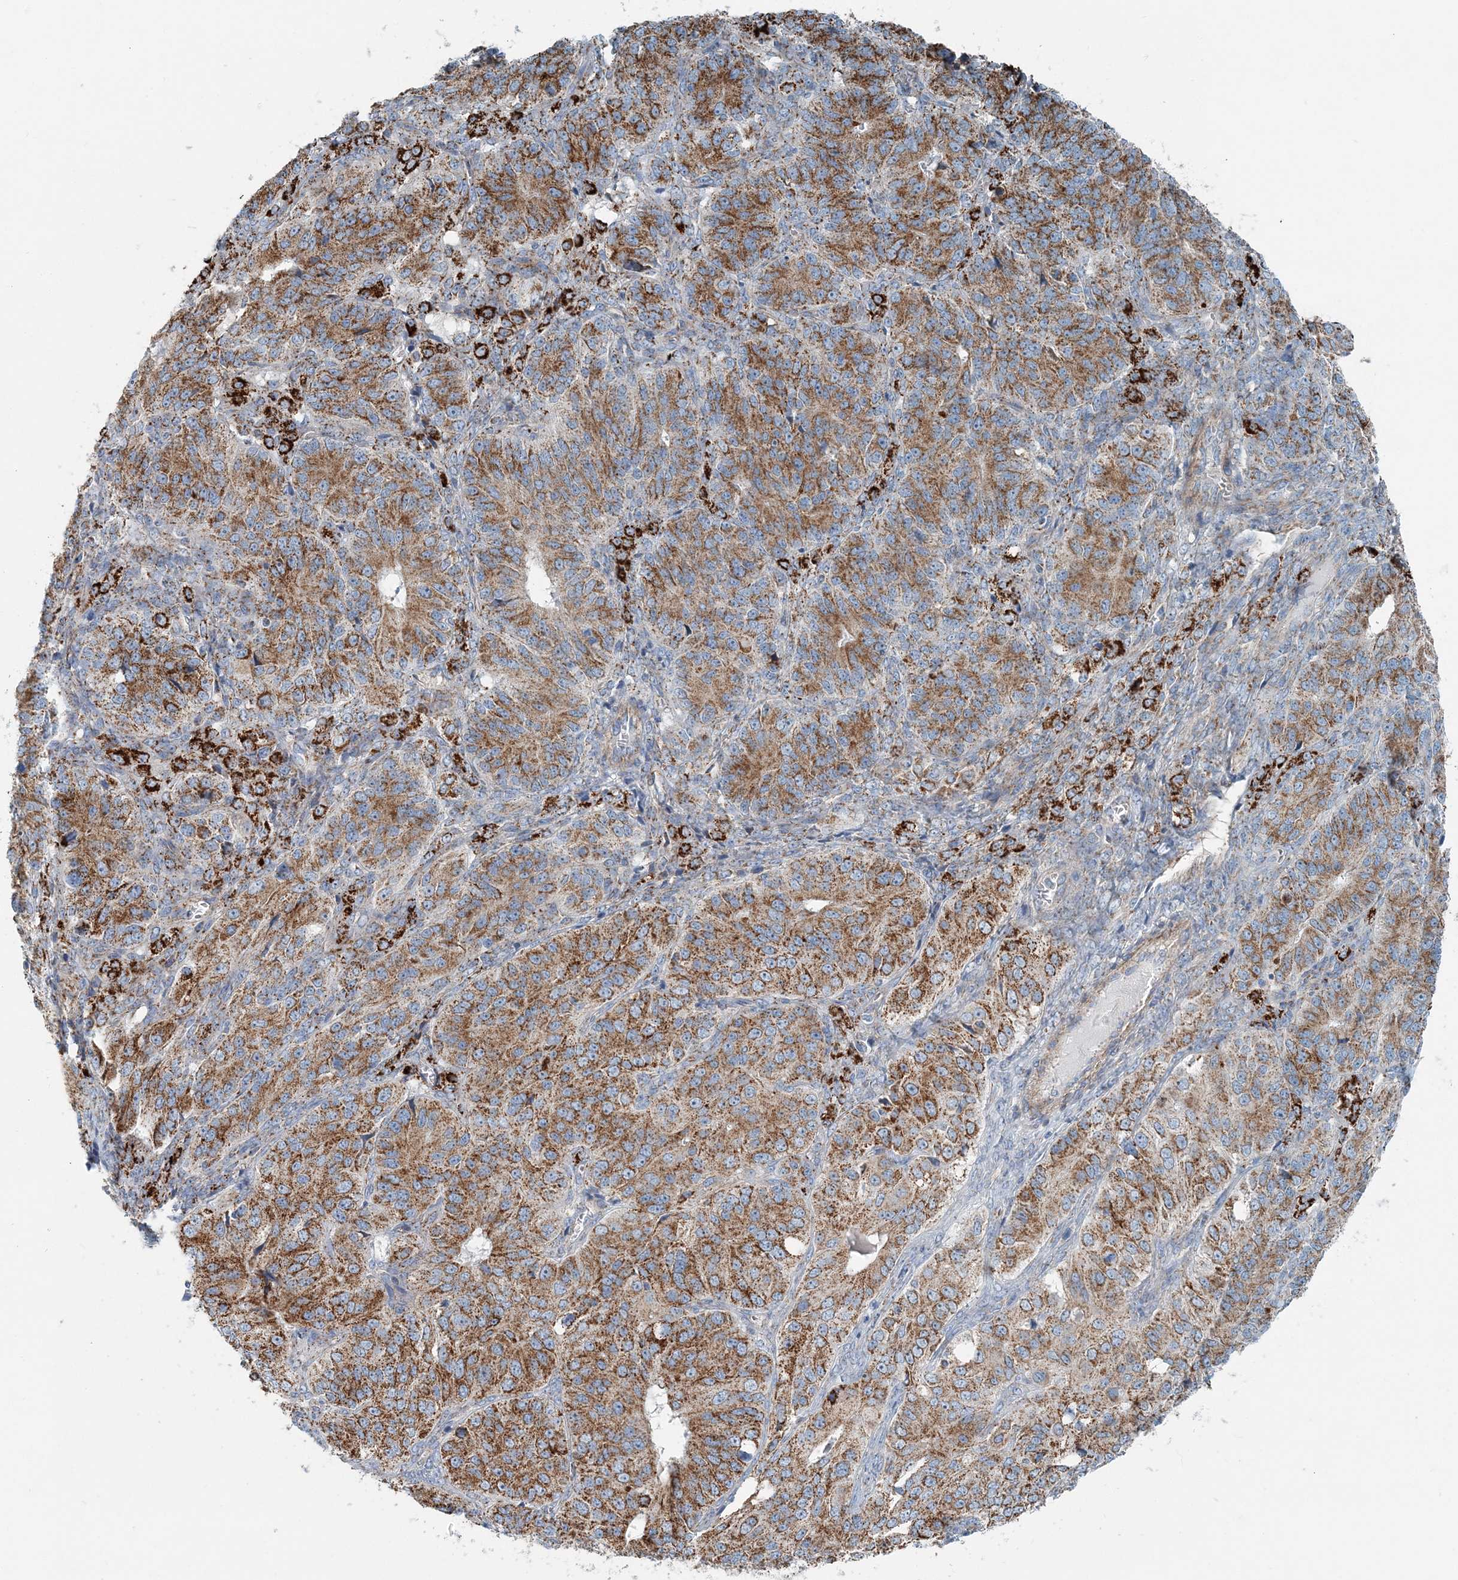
{"staining": {"intensity": "strong", "quantity": ">75%", "location": "cytoplasmic/membranous"}, "tissue": "ovarian cancer", "cell_type": "Tumor cells", "image_type": "cancer", "snomed": [{"axis": "morphology", "description": "Carcinoma, endometroid"}, {"axis": "topography", "description": "Ovary"}], "caption": "This image displays ovarian endometroid carcinoma stained with immunohistochemistry (IHC) to label a protein in brown. The cytoplasmic/membranous of tumor cells show strong positivity for the protein. Nuclei are counter-stained blue.", "gene": "INTU", "patient": {"sex": "female", "age": 51}}